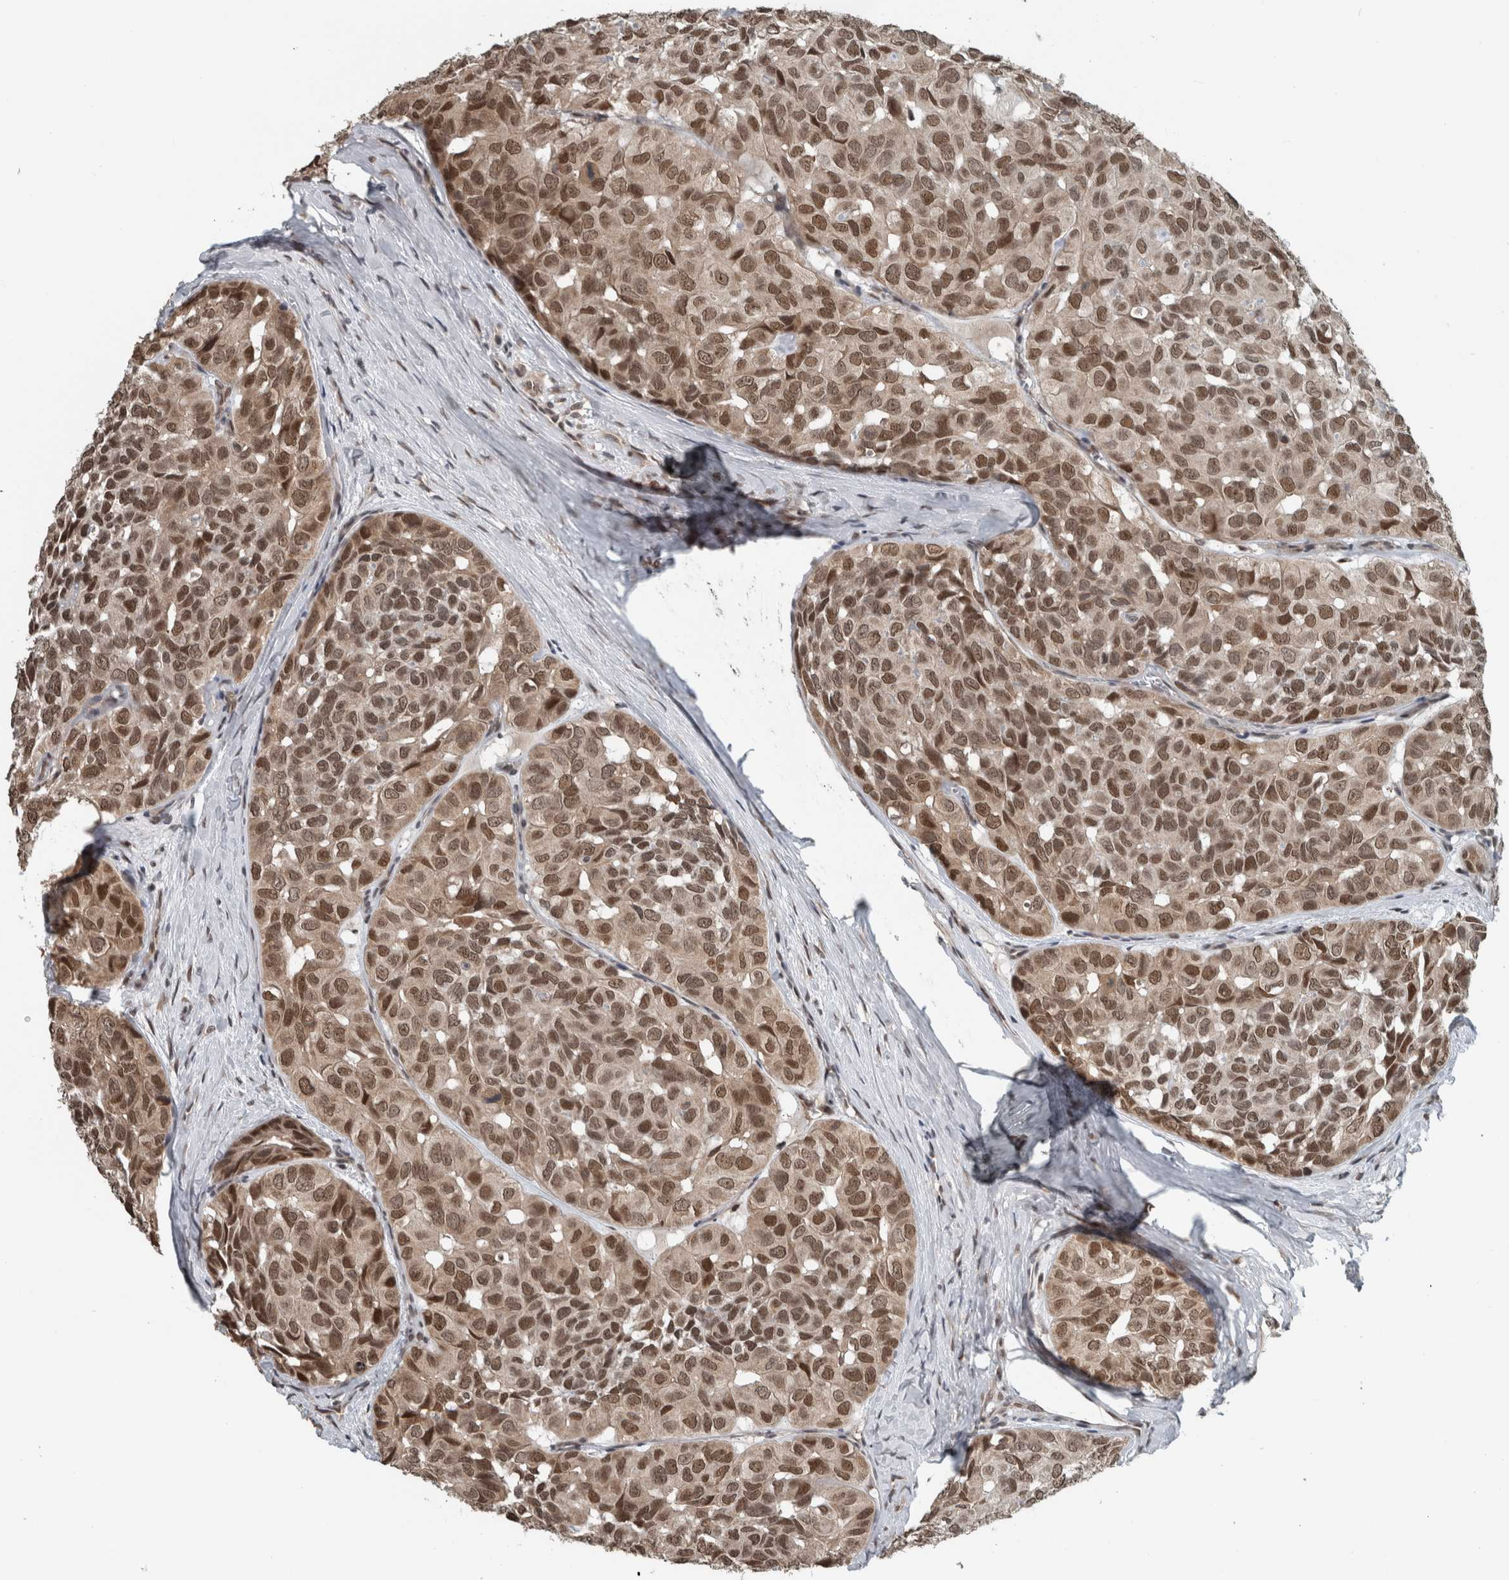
{"staining": {"intensity": "moderate", "quantity": ">75%", "location": "nuclear"}, "tissue": "head and neck cancer", "cell_type": "Tumor cells", "image_type": "cancer", "snomed": [{"axis": "morphology", "description": "Adenocarcinoma, NOS"}, {"axis": "topography", "description": "Salivary gland, NOS"}, {"axis": "topography", "description": "Head-Neck"}], "caption": "Moderate nuclear expression is seen in approximately >75% of tumor cells in head and neck adenocarcinoma.", "gene": "SPAG7", "patient": {"sex": "female", "age": 76}}